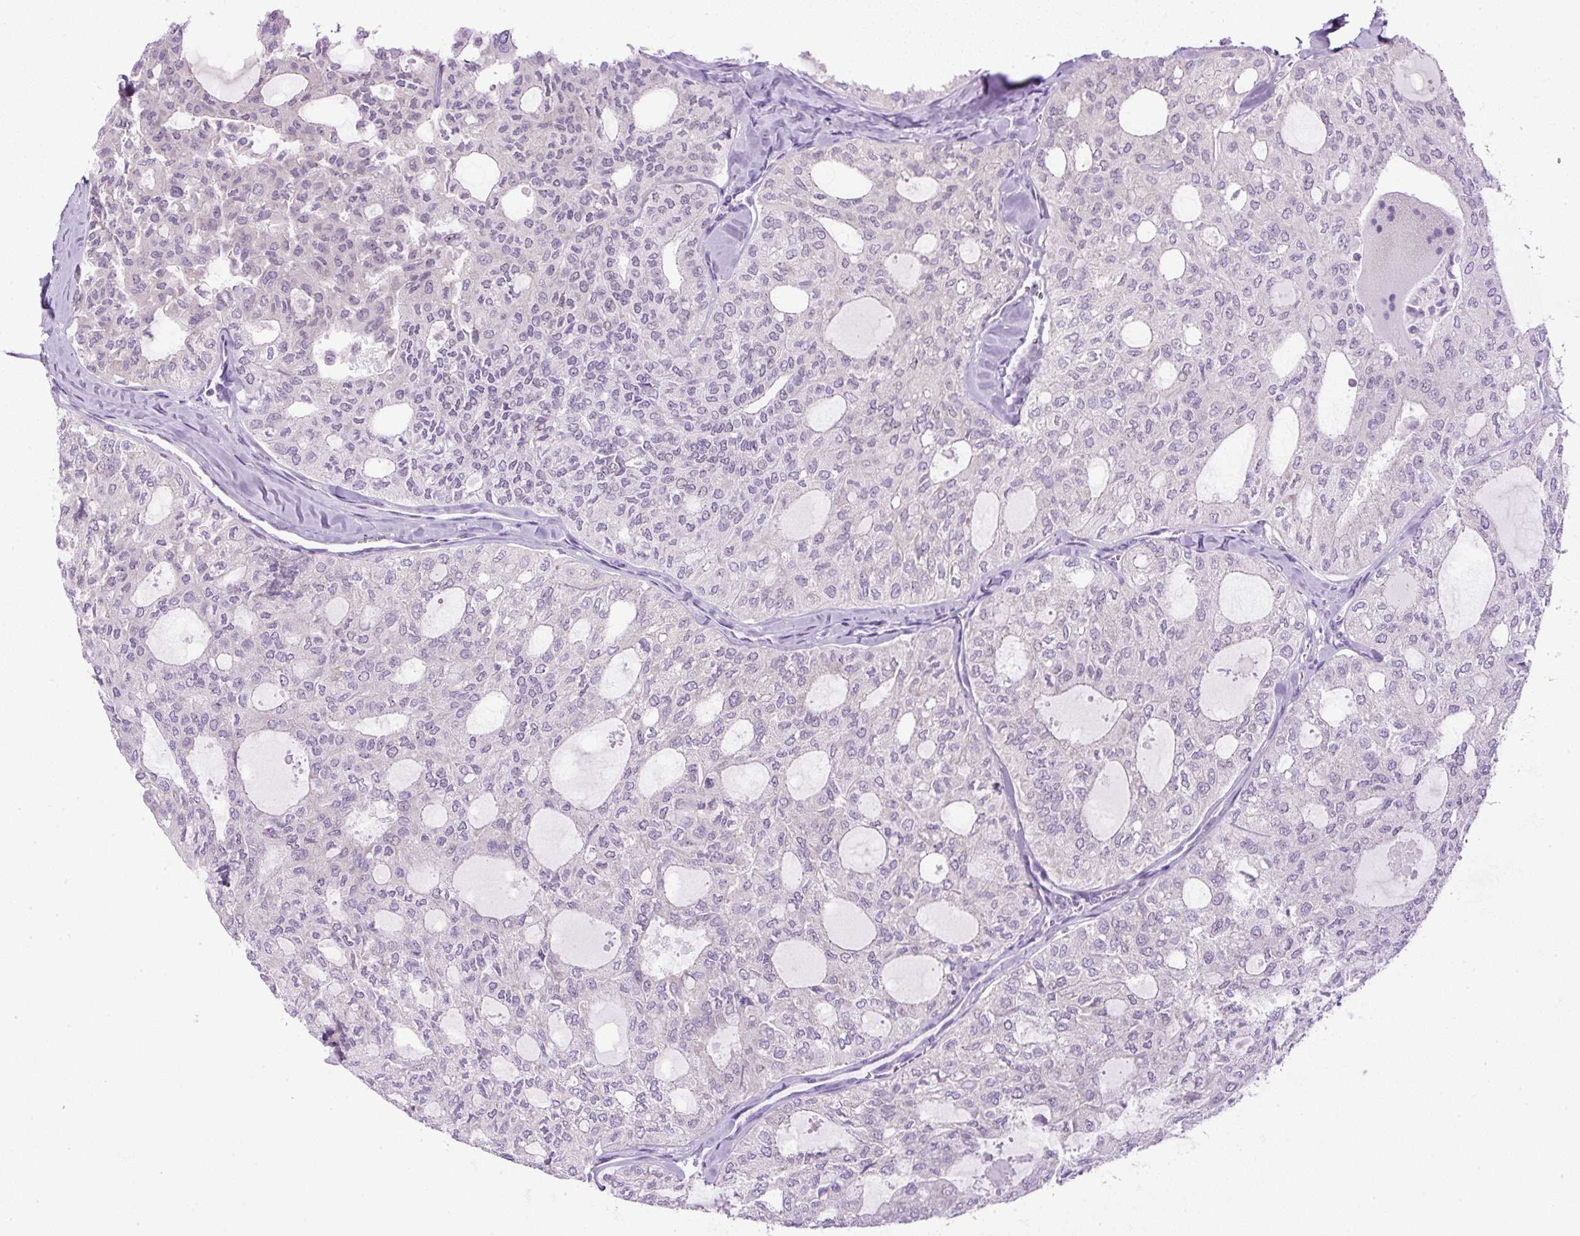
{"staining": {"intensity": "negative", "quantity": "none", "location": "none"}, "tissue": "thyroid cancer", "cell_type": "Tumor cells", "image_type": "cancer", "snomed": [{"axis": "morphology", "description": "Follicular adenoma carcinoma, NOS"}, {"axis": "topography", "description": "Thyroid gland"}], "caption": "Immunohistochemistry micrograph of neoplastic tissue: human thyroid cancer (follicular adenoma carcinoma) stained with DAB demonstrates no significant protein positivity in tumor cells.", "gene": "RHBDD2", "patient": {"sex": "male", "age": 75}}